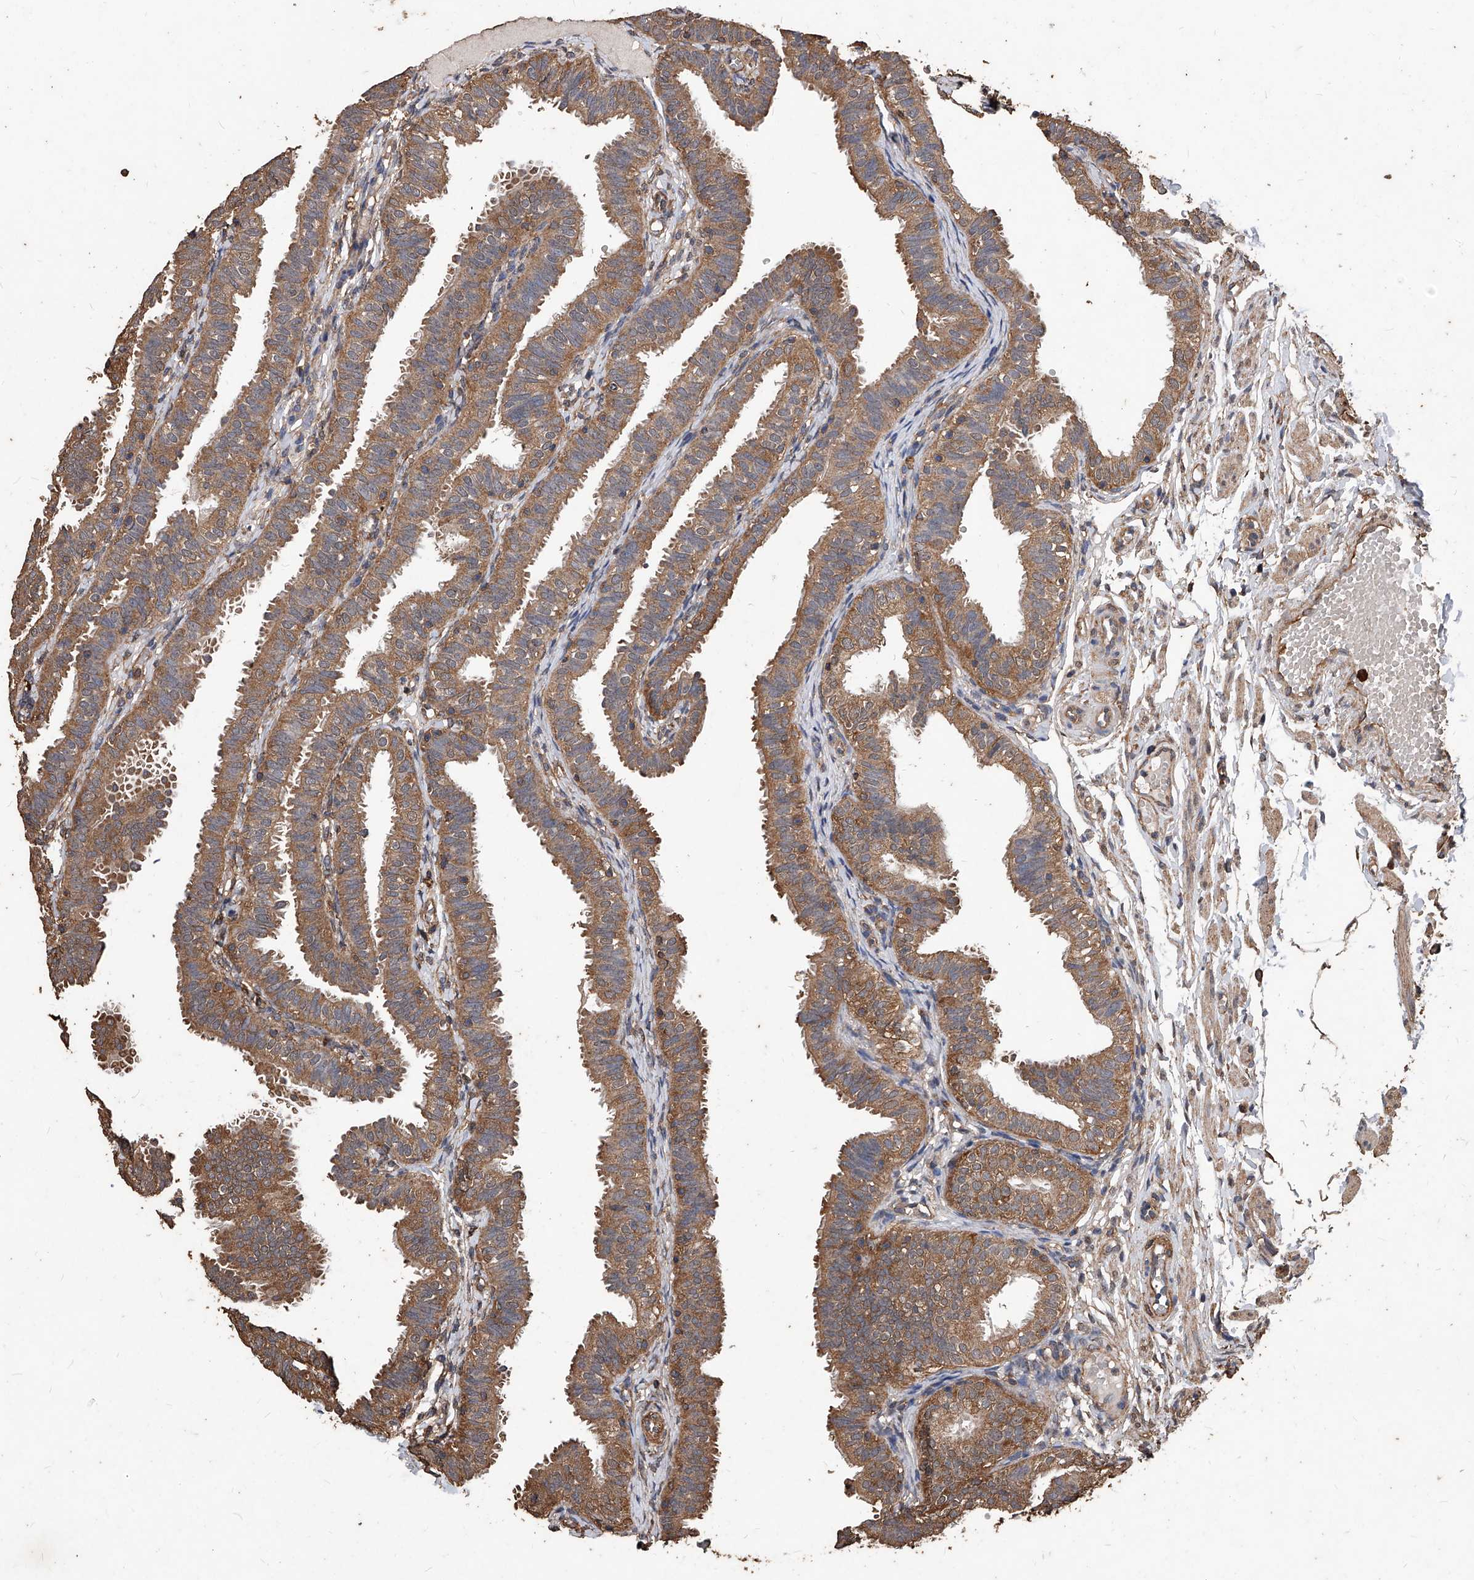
{"staining": {"intensity": "moderate", "quantity": ">75%", "location": "cytoplasmic/membranous"}, "tissue": "fallopian tube", "cell_type": "Glandular cells", "image_type": "normal", "snomed": [{"axis": "morphology", "description": "Normal tissue, NOS"}, {"axis": "topography", "description": "Fallopian tube"}], "caption": "Fallopian tube was stained to show a protein in brown. There is medium levels of moderate cytoplasmic/membranous staining in about >75% of glandular cells.", "gene": "UCP2", "patient": {"sex": "female", "age": 35}}